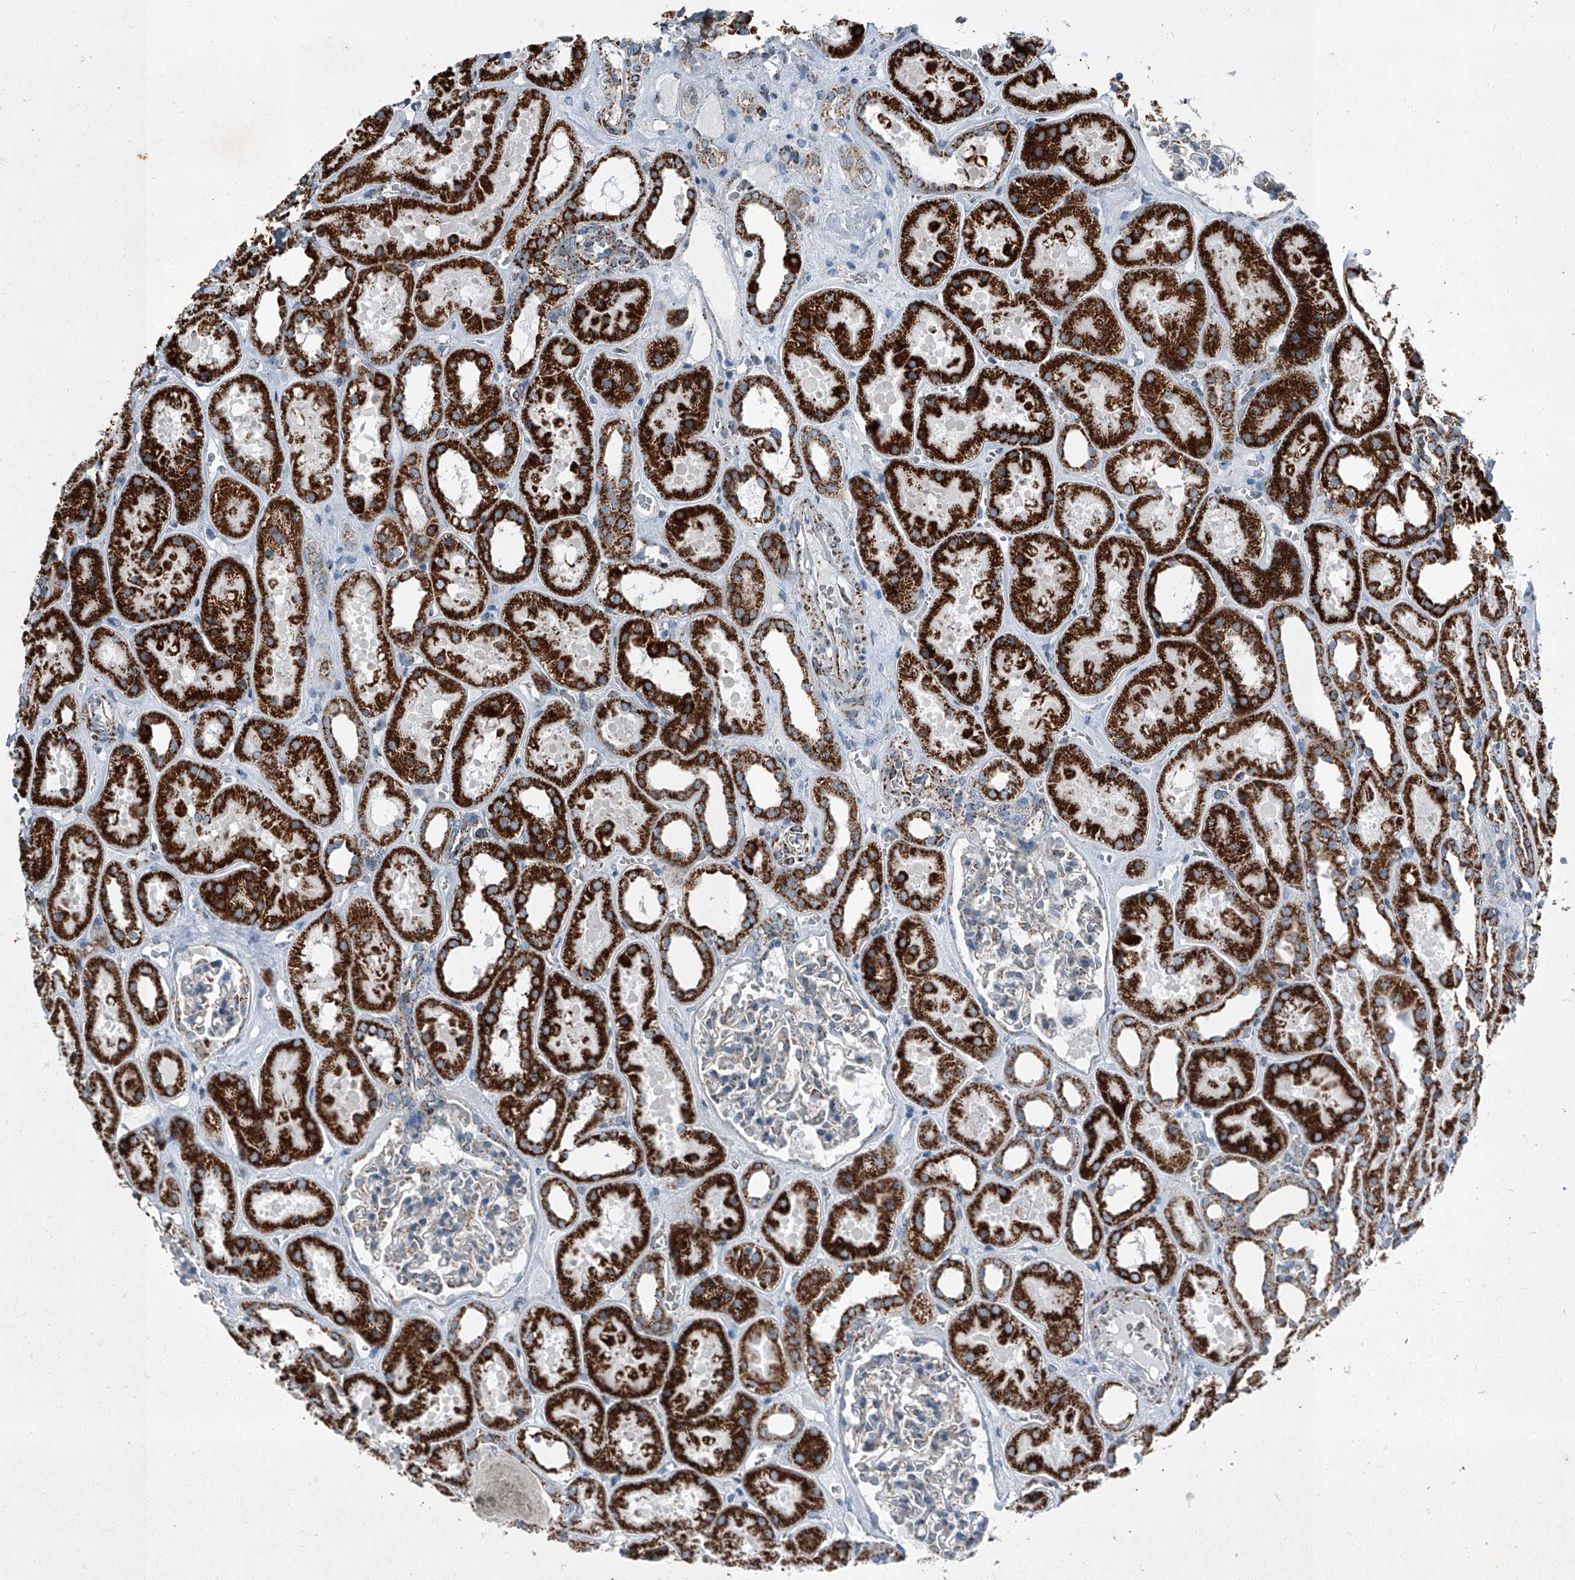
{"staining": {"intensity": "weak", "quantity": "25%-75%", "location": "cytoplasmic/membranous"}, "tissue": "kidney", "cell_type": "Cells in glomeruli", "image_type": "normal", "snomed": [{"axis": "morphology", "description": "Normal tissue, NOS"}, {"axis": "topography", "description": "Kidney"}], "caption": "The photomicrograph shows a brown stain indicating the presence of a protein in the cytoplasmic/membranous of cells in glomeruli in kidney.", "gene": "CHRNA7", "patient": {"sex": "female", "age": 41}}